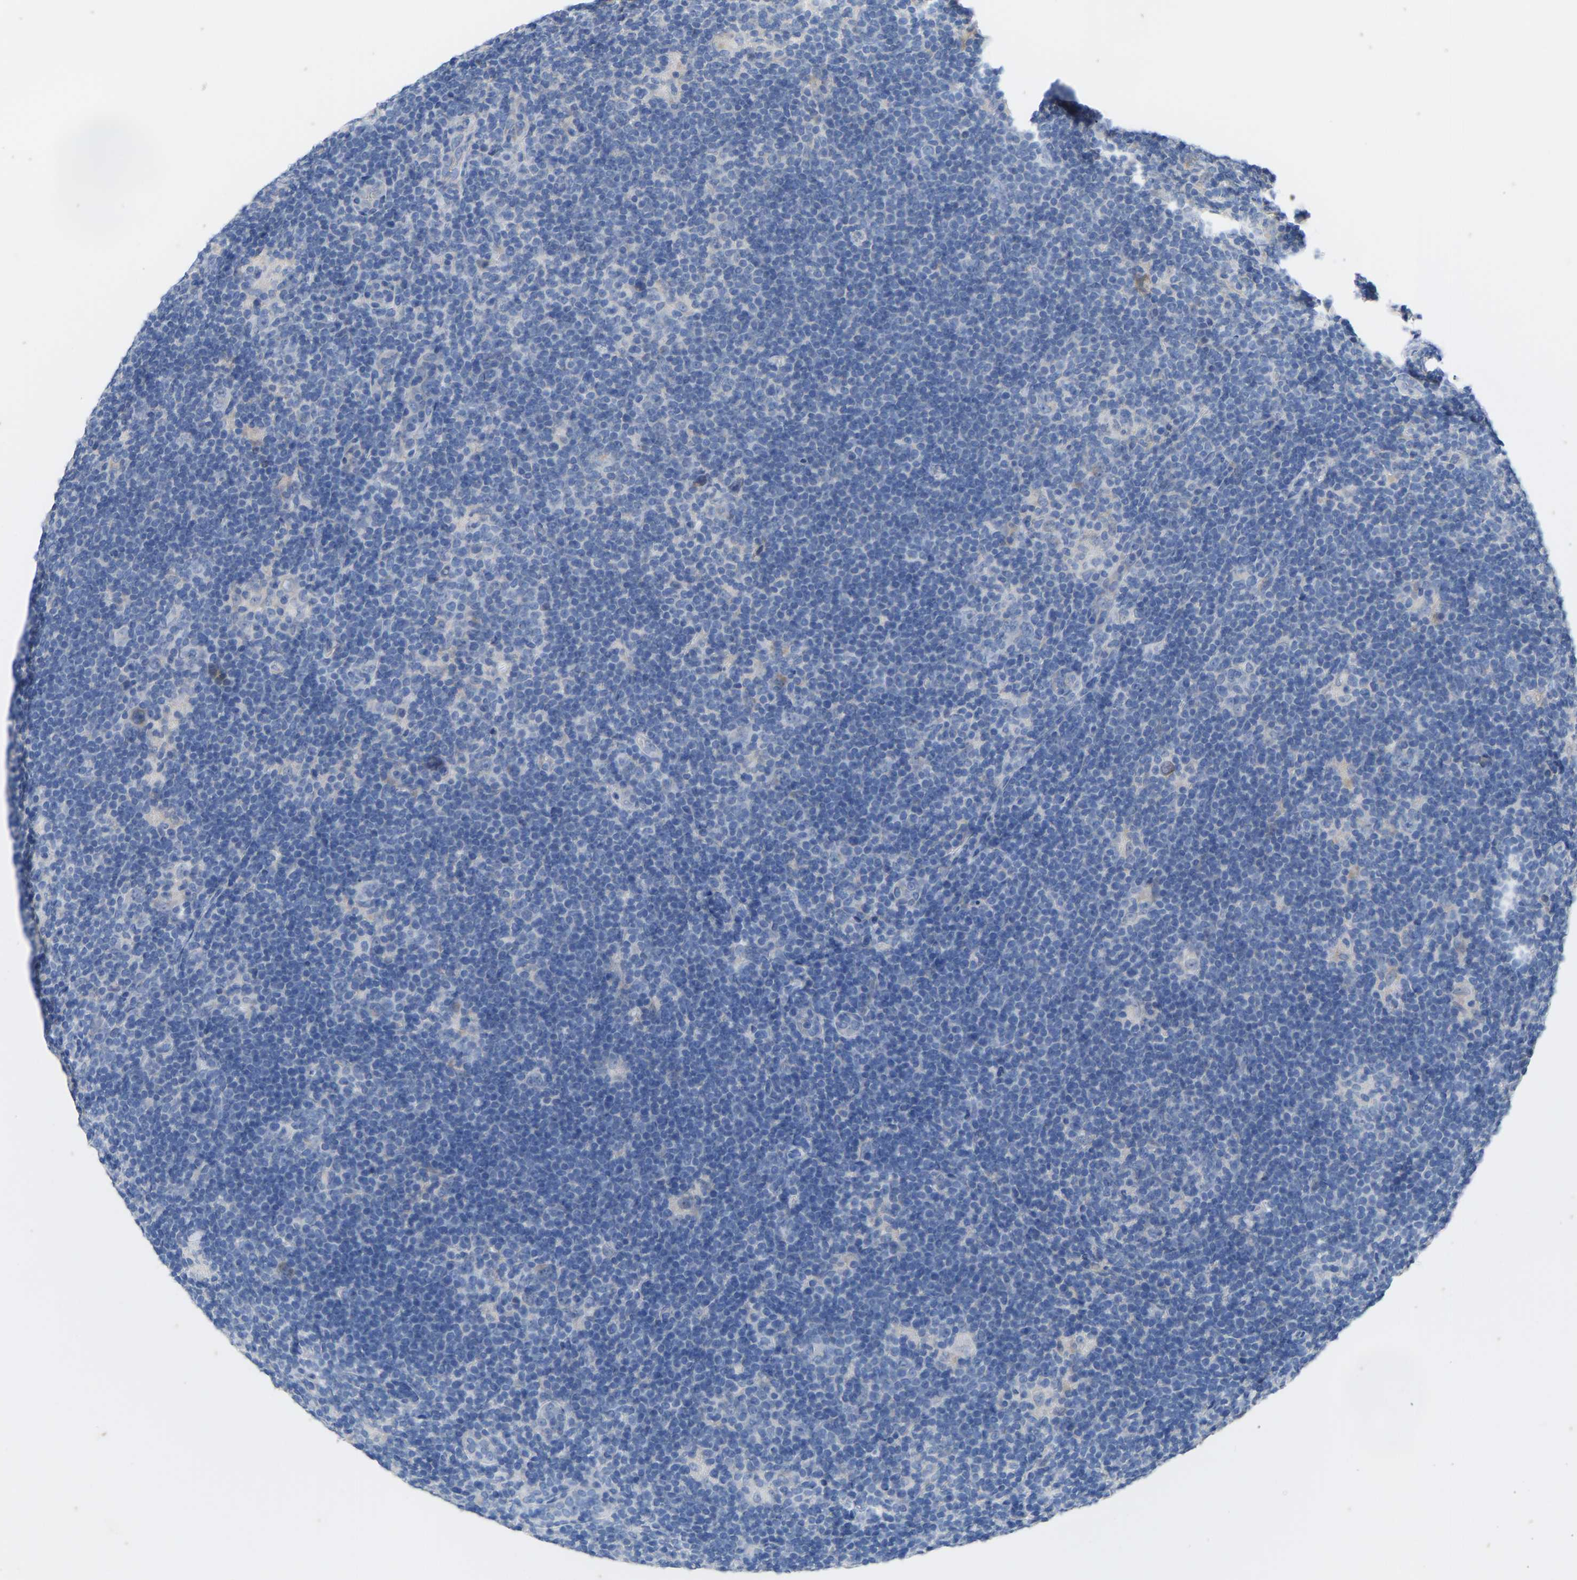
{"staining": {"intensity": "weak", "quantity": "<25%", "location": "cytoplasmic/membranous"}, "tissue": "lymphoma", "cell_type": "Tumor cells", "image_type": "cancer", "snomed": [{"axis": "morphology", "description": "Hodgkin's disease, NOS"}, {"axis": "topography", "description": "Lymph node"}], "caption": "Immunohistochemical staining of human Hodgkin's disease displays no significant staining in tumor cells. Nuclei are stained in blue.", "gene": "OLIG2", "patient": {"sex": "female", "age": 57}}